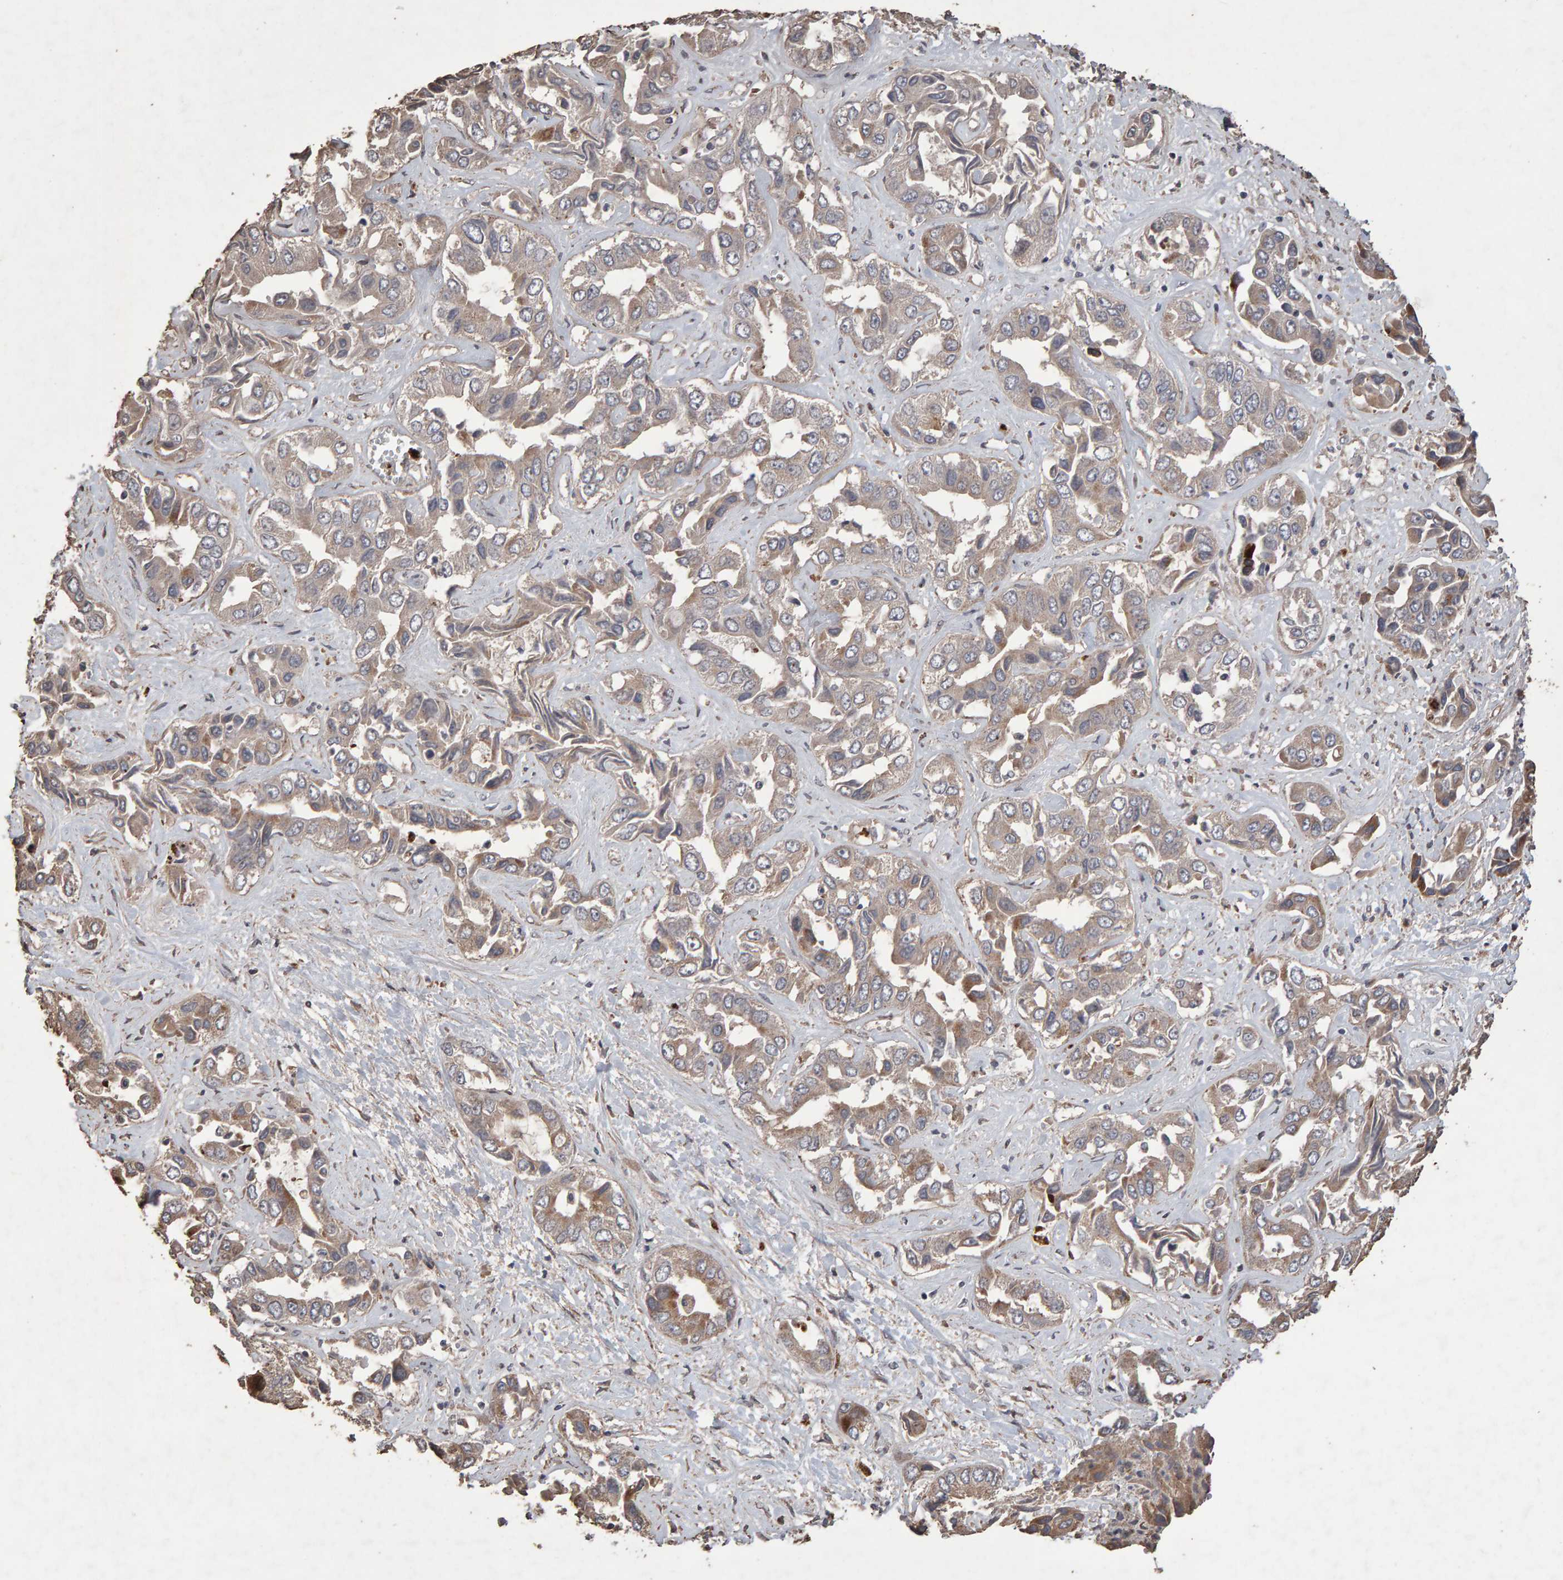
{"staining": {"intensity": "weak", "quantity": "<25%", "location": "cytoplasmic/membranous"}, "tissue": "liver cancer", "cell_type": "Tumor cells", "image_type": "cancer", "snomed": [{"axis": "morphology", "description": "Cholangiocarcinoma"}, {"axis": "topography", "description": "Liver"}], "caption": "Cholangiocarcinoma (liver) stained for a protein using immunohistochemistry displays no expression tumor cells.", "gene": "OSBP2", "patient": {"sex": "female", "age": 52}}